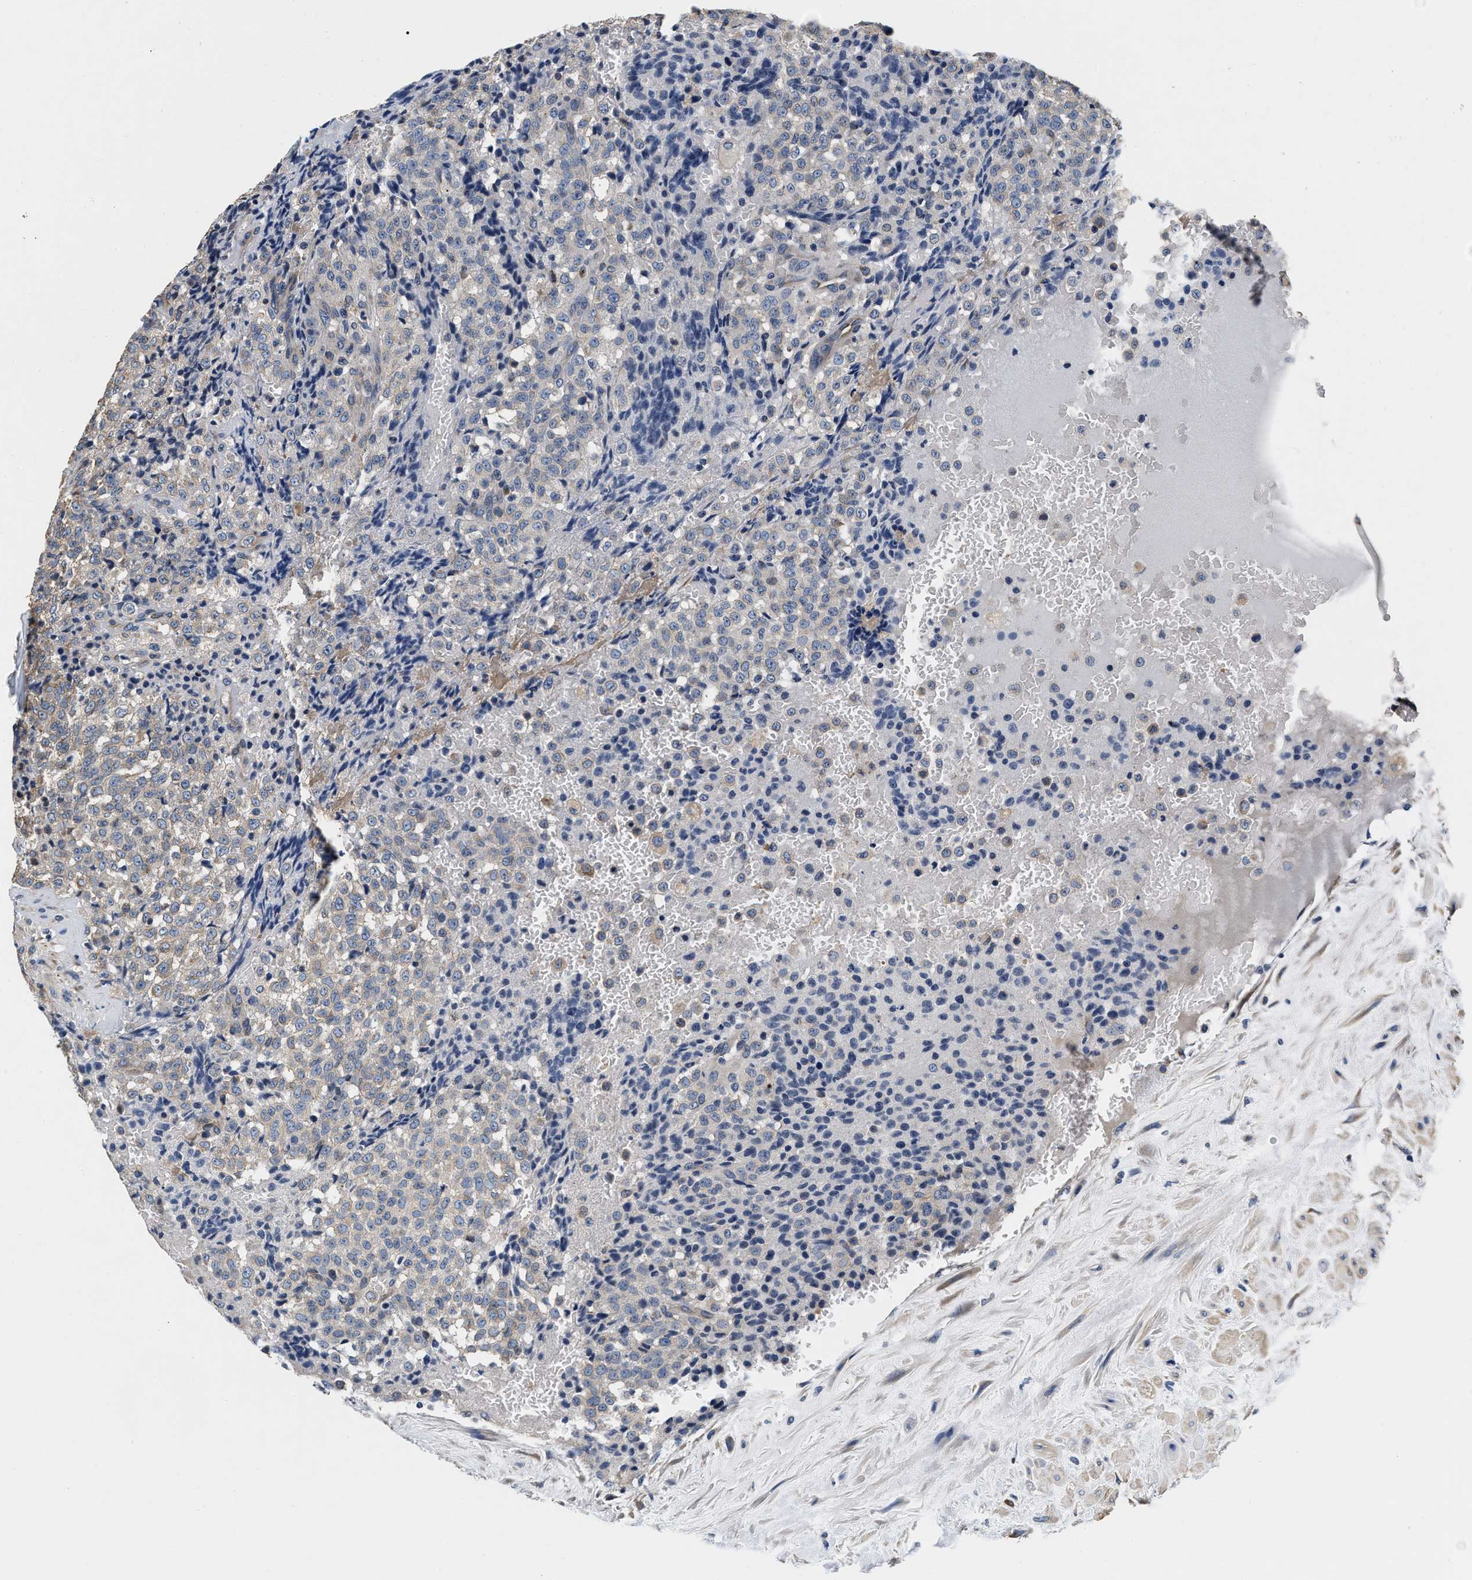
{"staining": {"intensity": "negative", "quantity": "none", "location": "none"}, "tissue": "testis cancer", "cell_type": "Tumor cells", "image_type": "cancer", "snomed": [{"axis": "morphology", "description": "Seminoma, NOS"}, {"axis": "topography", "description": "Testis"}], "caption": "Testis seminoma stained for a protein using IHC exhibits no staining tumor cells.", "gene": "ABCG8", "patient": {"sex": "male", "age": 59}}